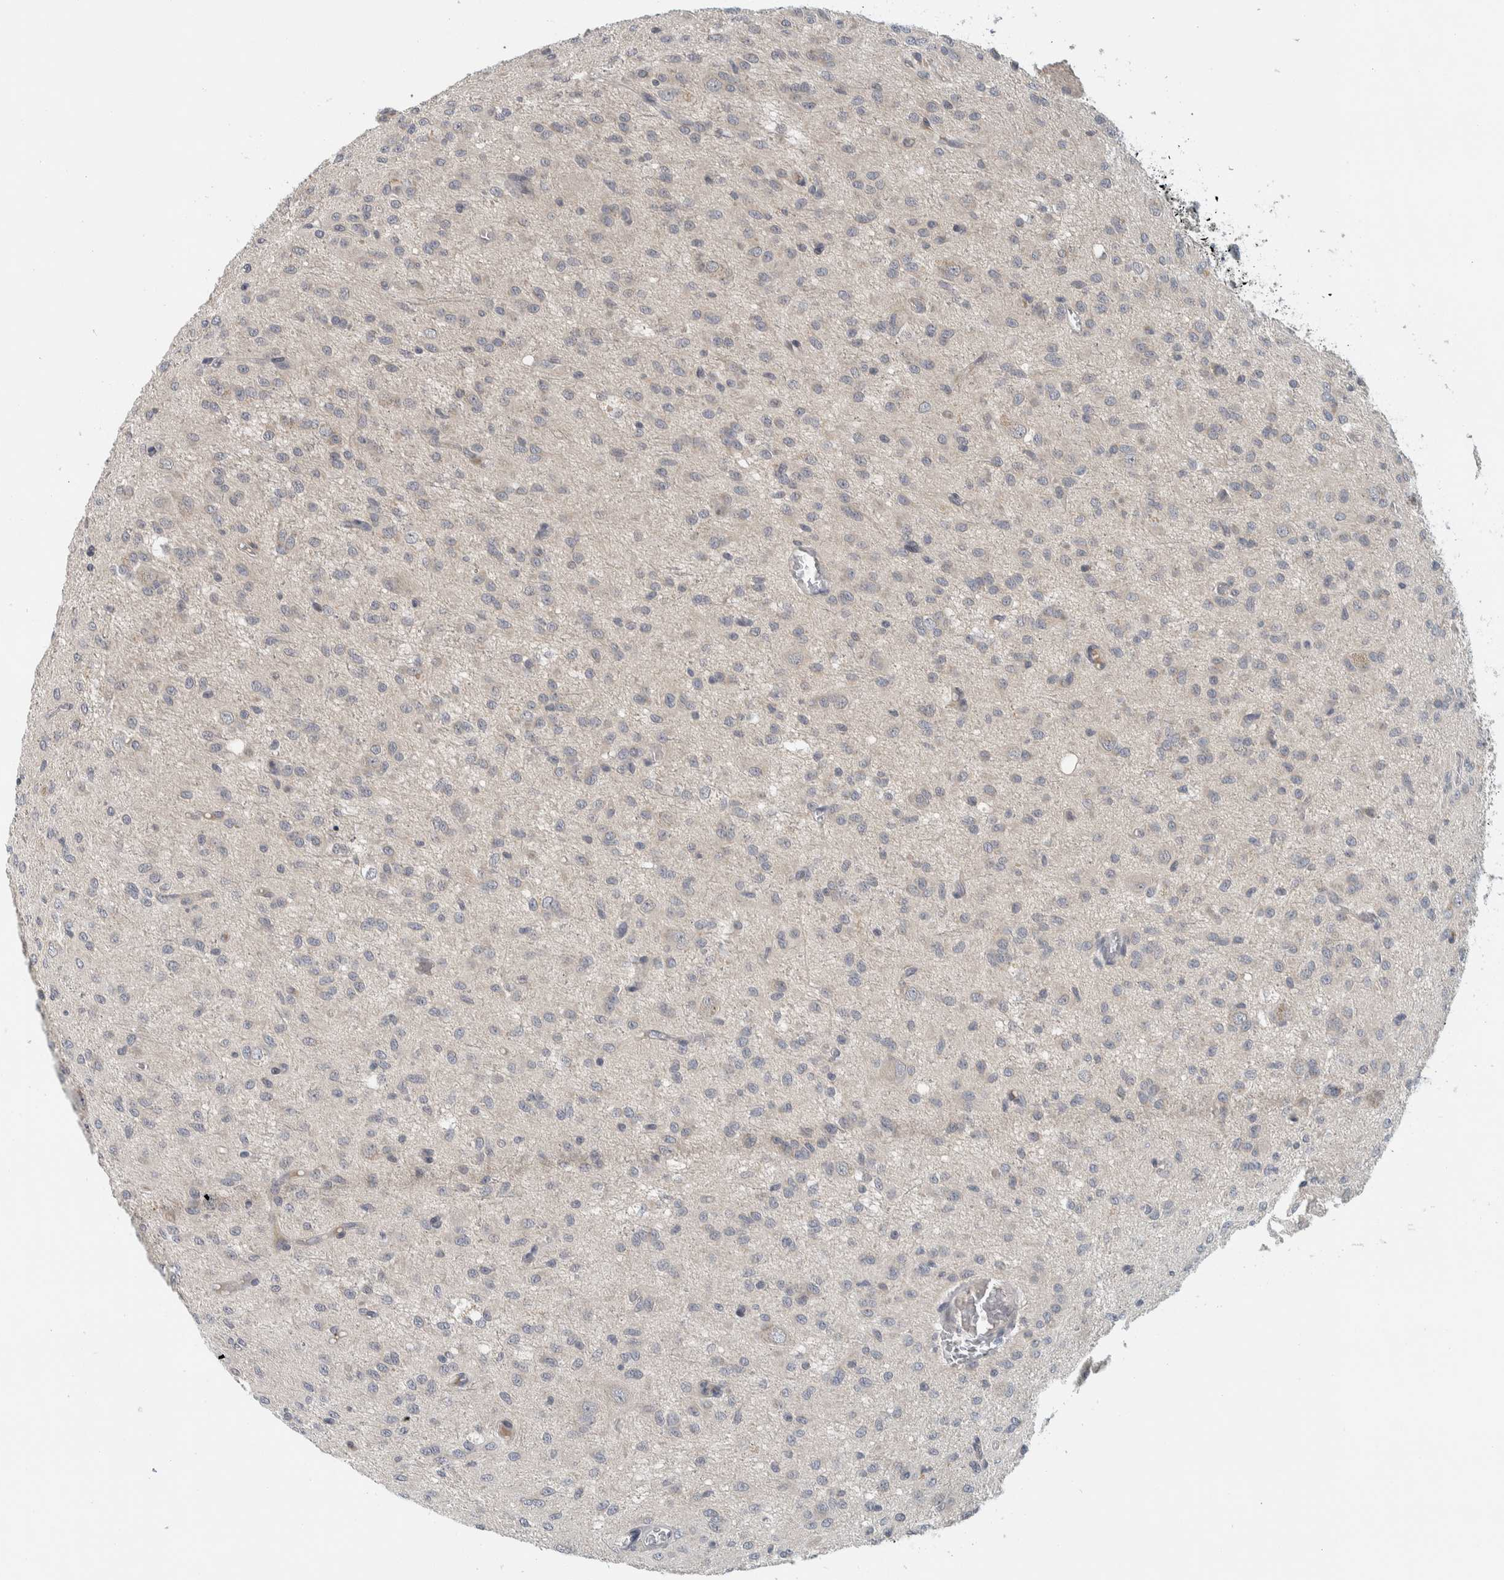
{"staining": {"intensity": "negative", "quantity": "none", "location": "none"}, "tissue": "glioma", "cell_type": "Tumor cells", "image_type": "cancer", "snomed": [{"axis": "morphology", "description": "Glioma, malignant, High grade"}, {"axis": "topography", "description": "Brain"}], "caption": "Immunohistochemical staining of glioma shows no significant staining in tumor cells.", "gene": "AFP", "patient": {"sex": "female", "age": 59}}